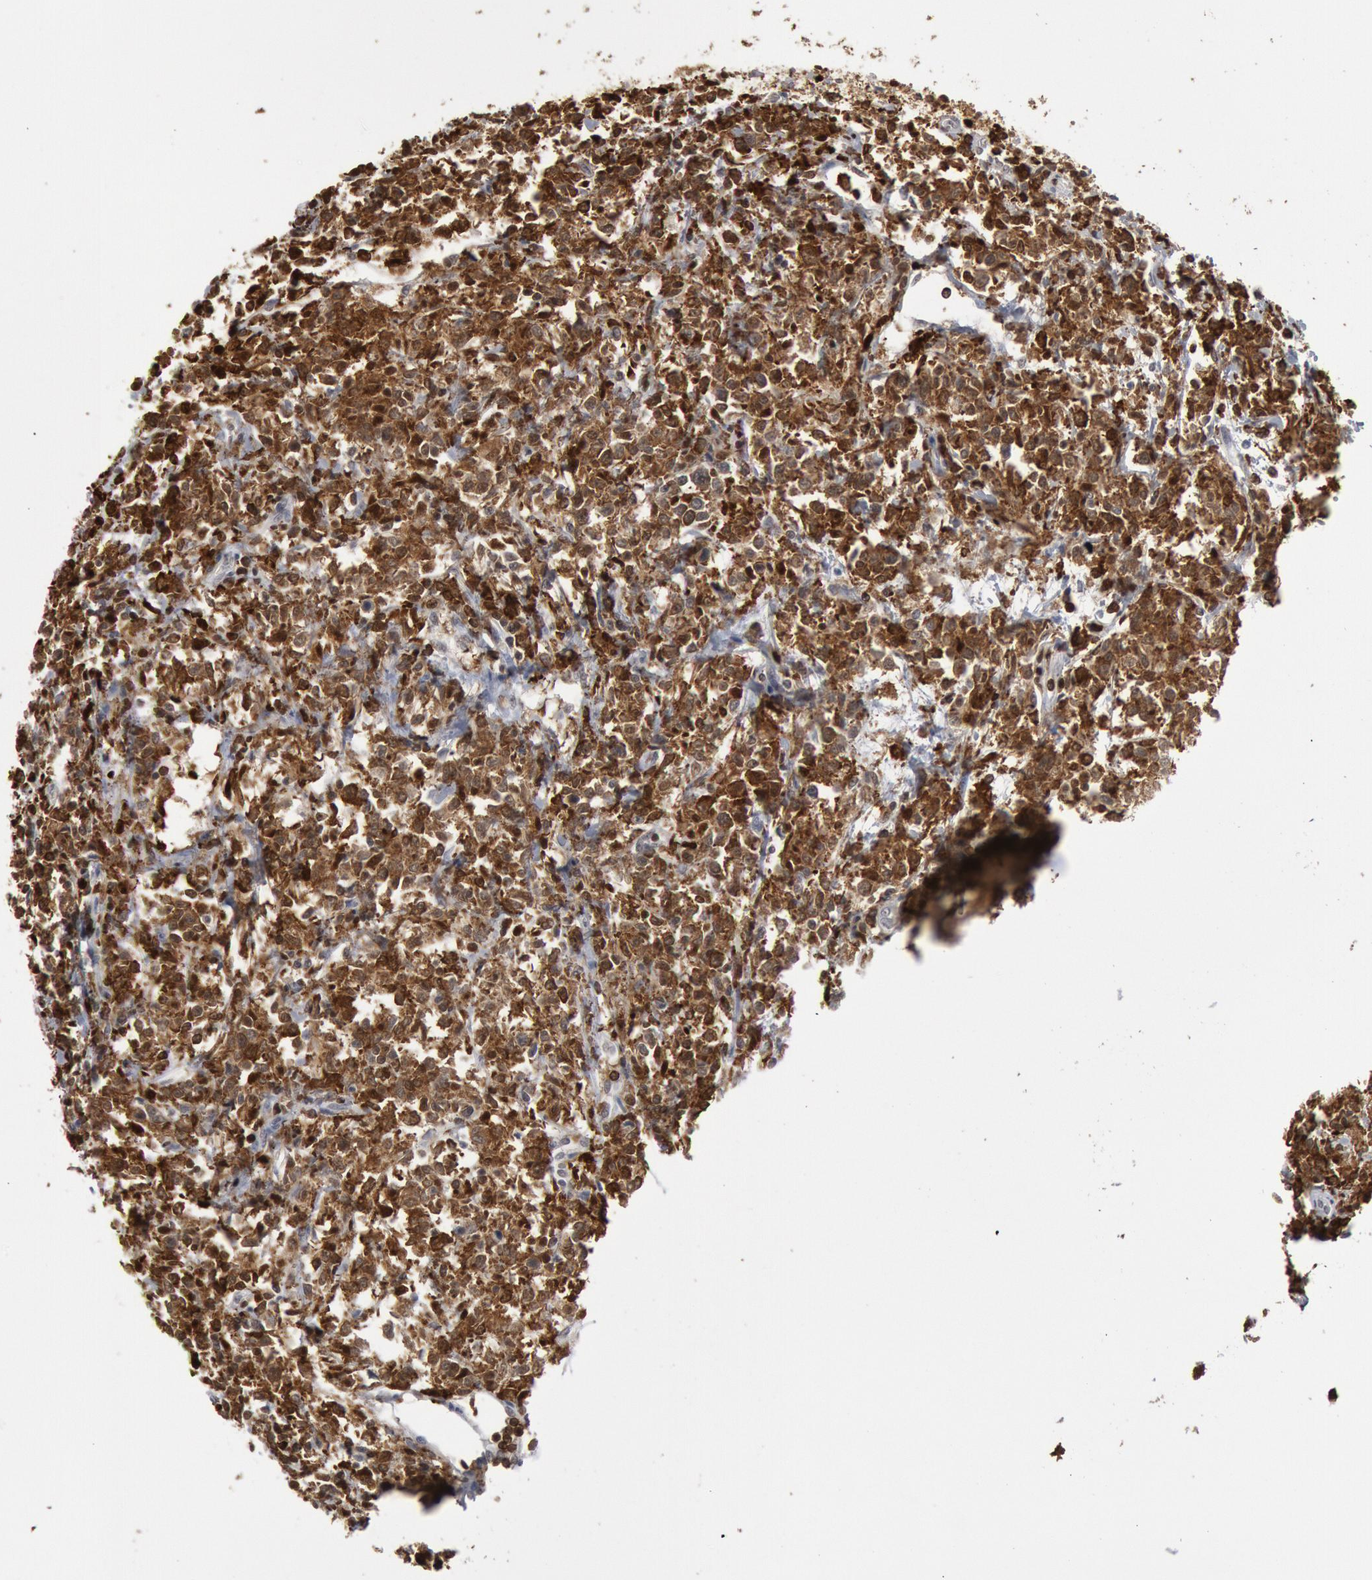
{"staining": {"intensity": "strong", "quantity": ">75%", "location": "cytoplasmic/membranous,nuclear"}, "tissue": "lymphoma", "cell_type": "Tumor cells", "image_type": "cancer", "snomed": [{"axis": "morphology", "description": "Malignant lymphoma, non-Hodgkin's type, Low grade"}, {"axis": "topography", "description": "Small intestine"}], "caption": "Immunohistochemical staining of lymphoma demonstrates strong cytoplasmic/membranous and nuclear protein positivity in approximately >75% of tumor cells.", "gene": "PTPN6", "patient": {"sex": "female", "age": 59}}